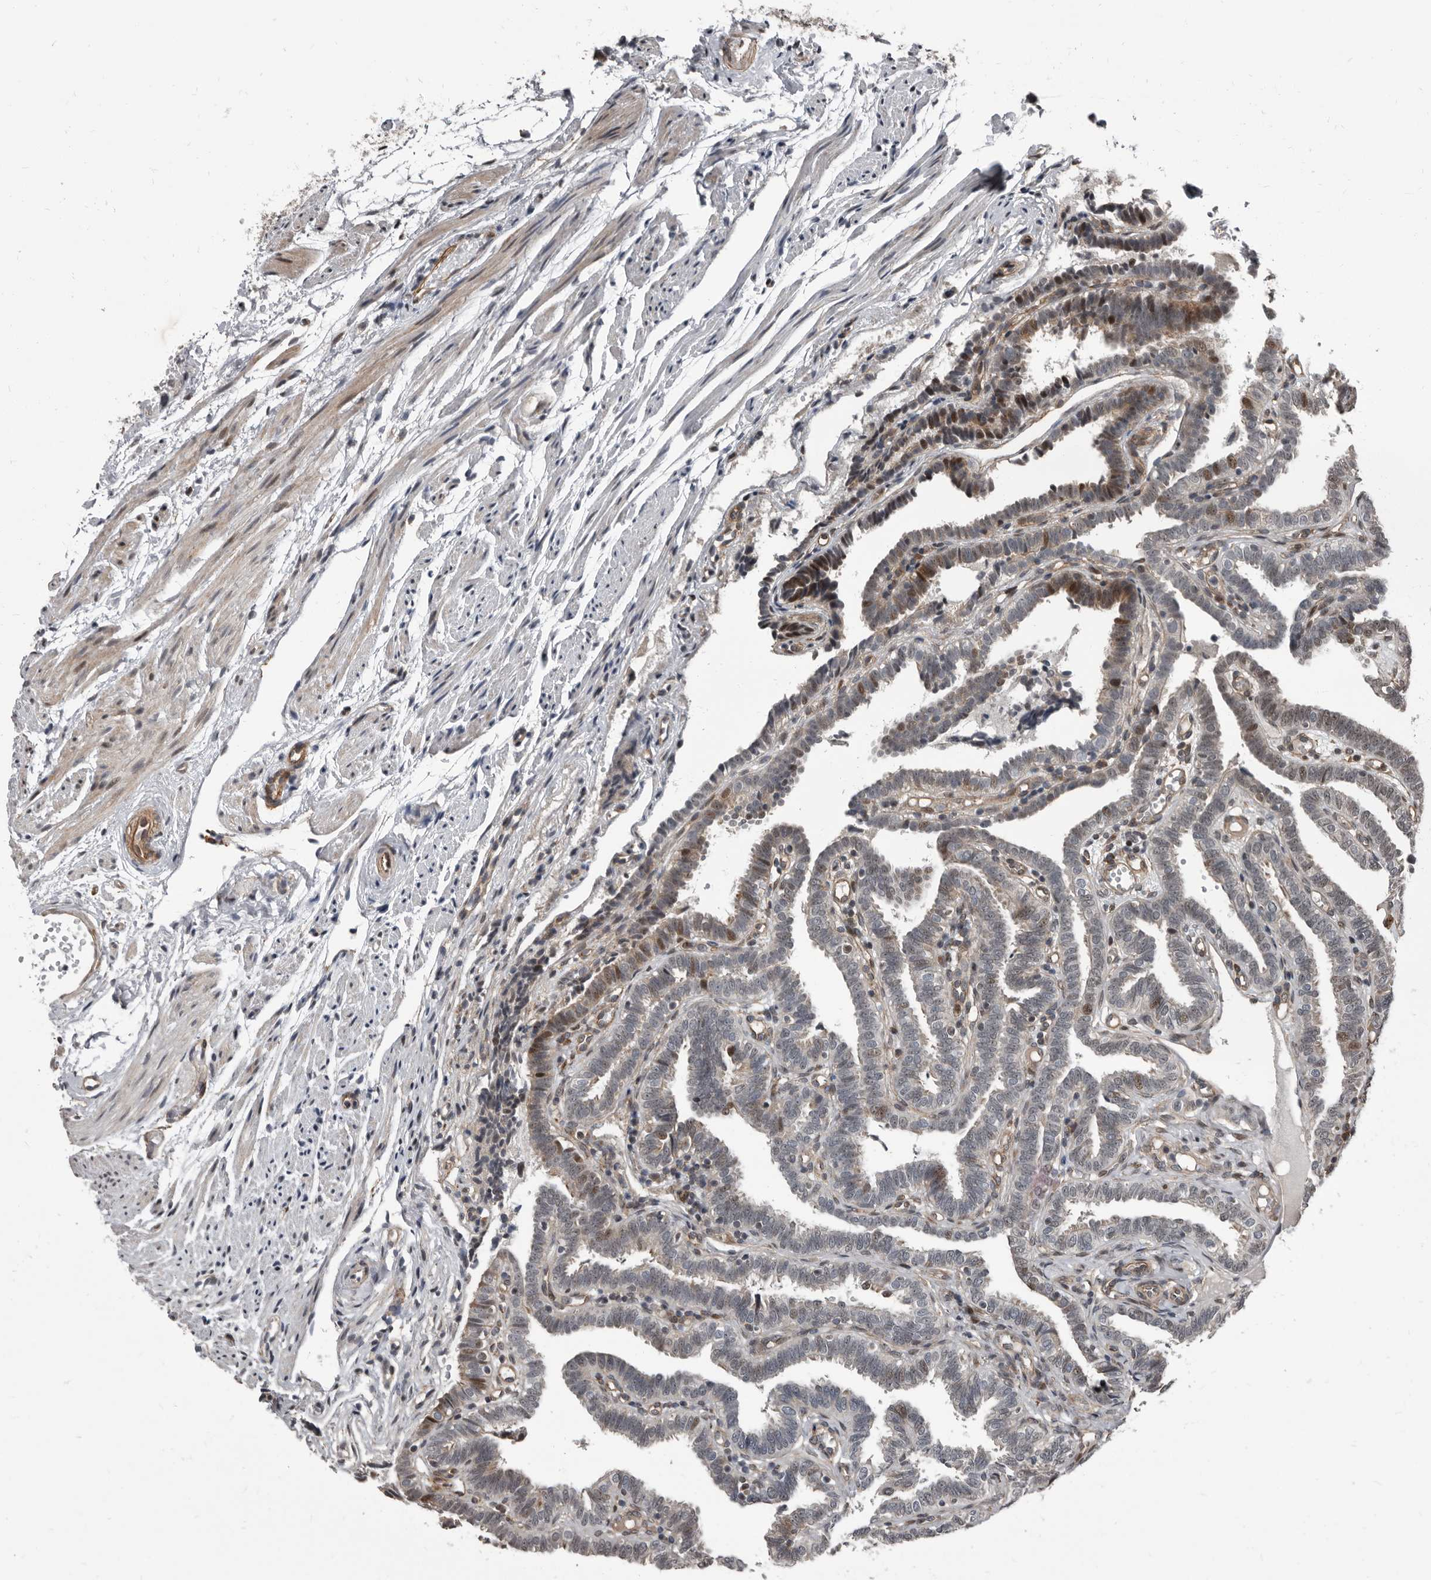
{"staining": {"intensity": "moderate", "quantity": "25%-75%", "location": "cytoplasmic/membranous,nuclear"}, "tissue": "fallopian tube", "cell_type": "Glandular cells", "image_type": "normal", "snomed": [{"axis": "morphology", "description": "Normal tissue, NOS"}, {"axis": "topography", "description": "Fallopian tube"}], "caption": "Glandular cells exhibit medium levels of moderate cytoplasmic/membranous,nuclear staining in approximately 25%-75% of cells in normal fallopian tube. (brown staining indicates protein expression, while blue staining denotes nuclei).", "gene": "CHD1L", "patient": {"sex": "female", "age": 39}}